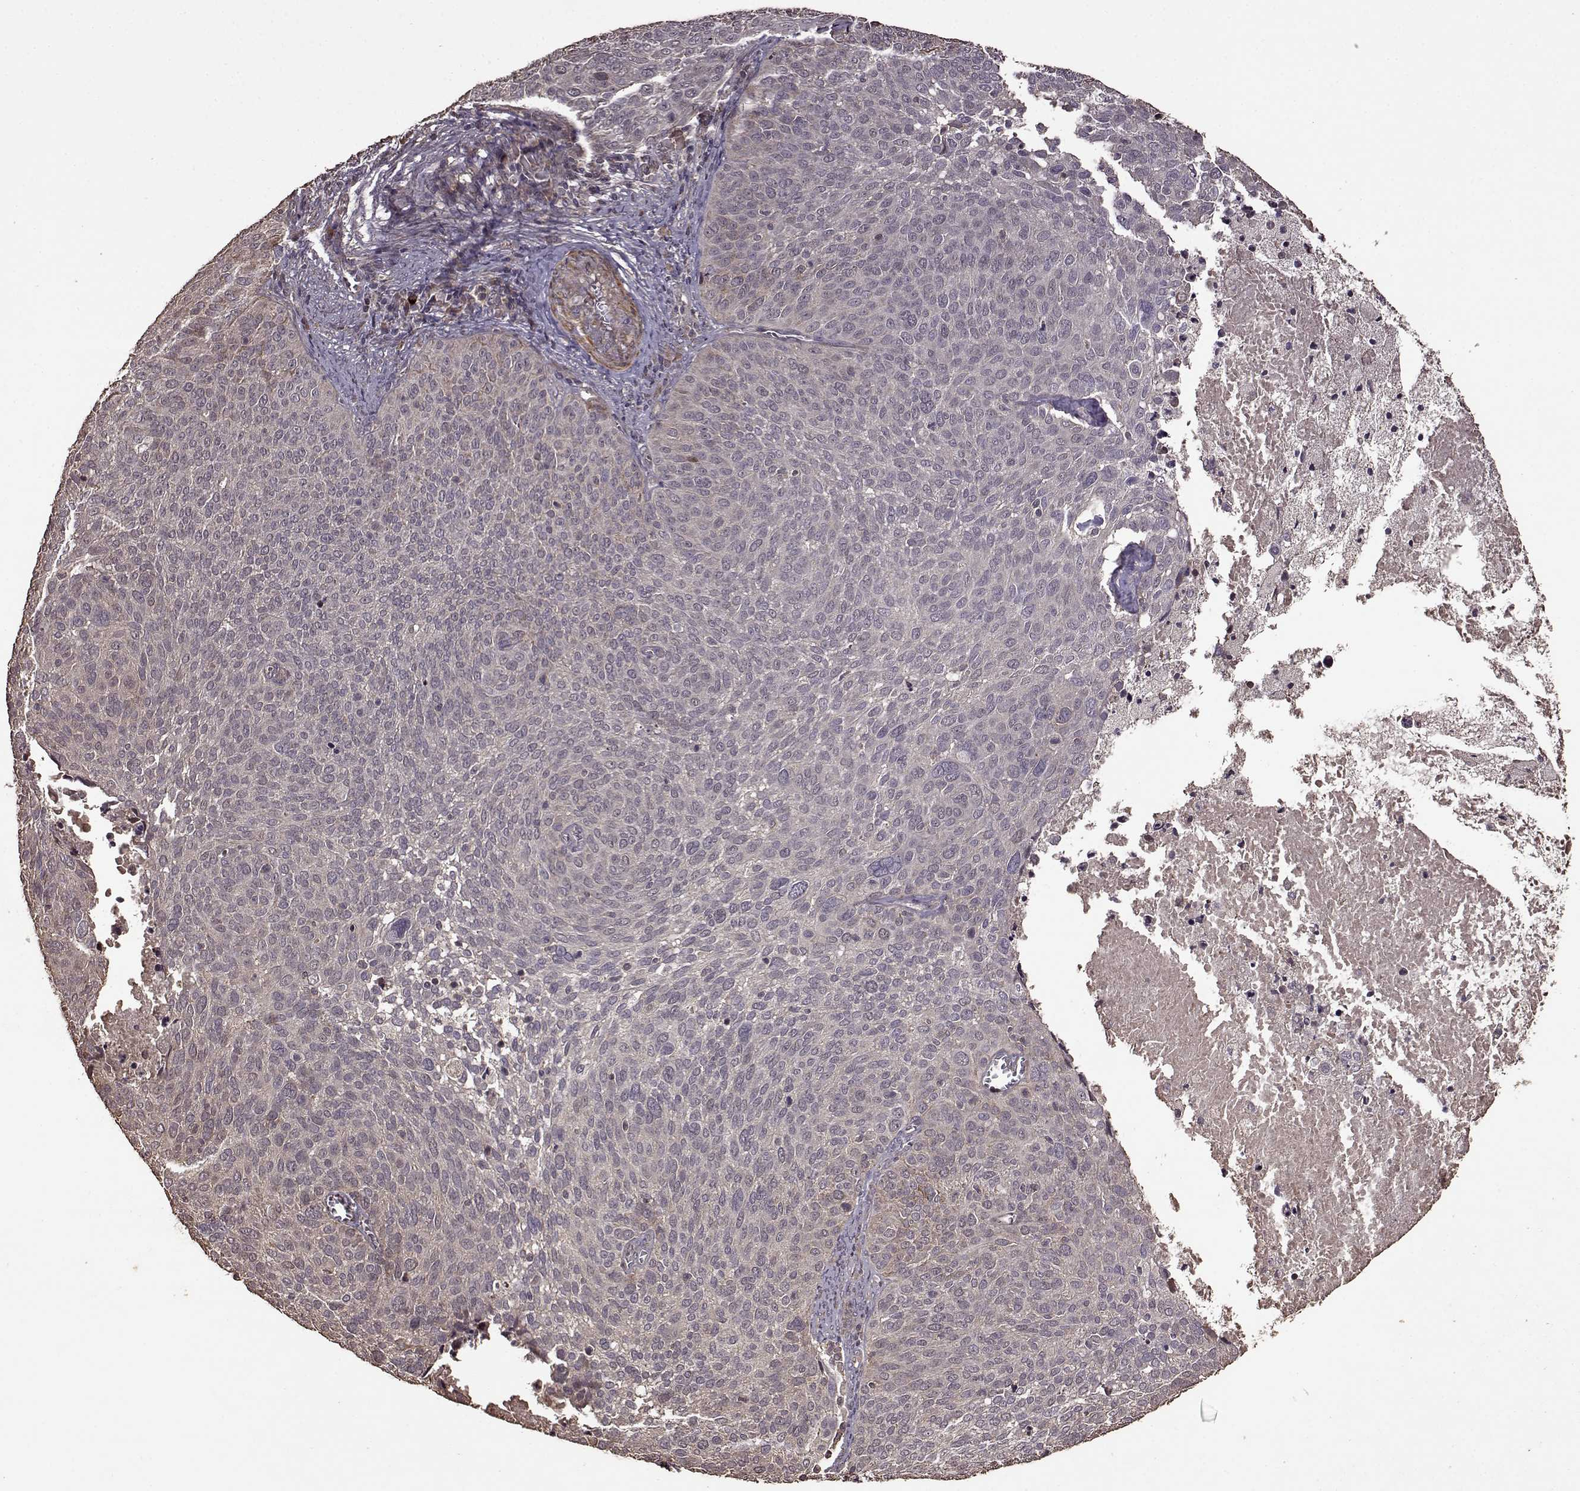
{"staining": {"intensity": "negative", "quantity": "none", "location": "none"}, "tissue": "cervical cancer", "cell_type": "Tumor cells", "image_type": "cancer", "snomed": [{"axis": "morphology", "description": "Squamous cell carcinoma, NOS"}, {"axis": "topography", "description": "Cervix"}], "caption": "DAB (3,3'-diaminobenzidine) immunohistochemical staining of squamous cell carcinoma (cervical) exhibits no significant positivity in tumor cells.", "gene": "FBXW11", "patient": {"sex": "female", "age": 39}}